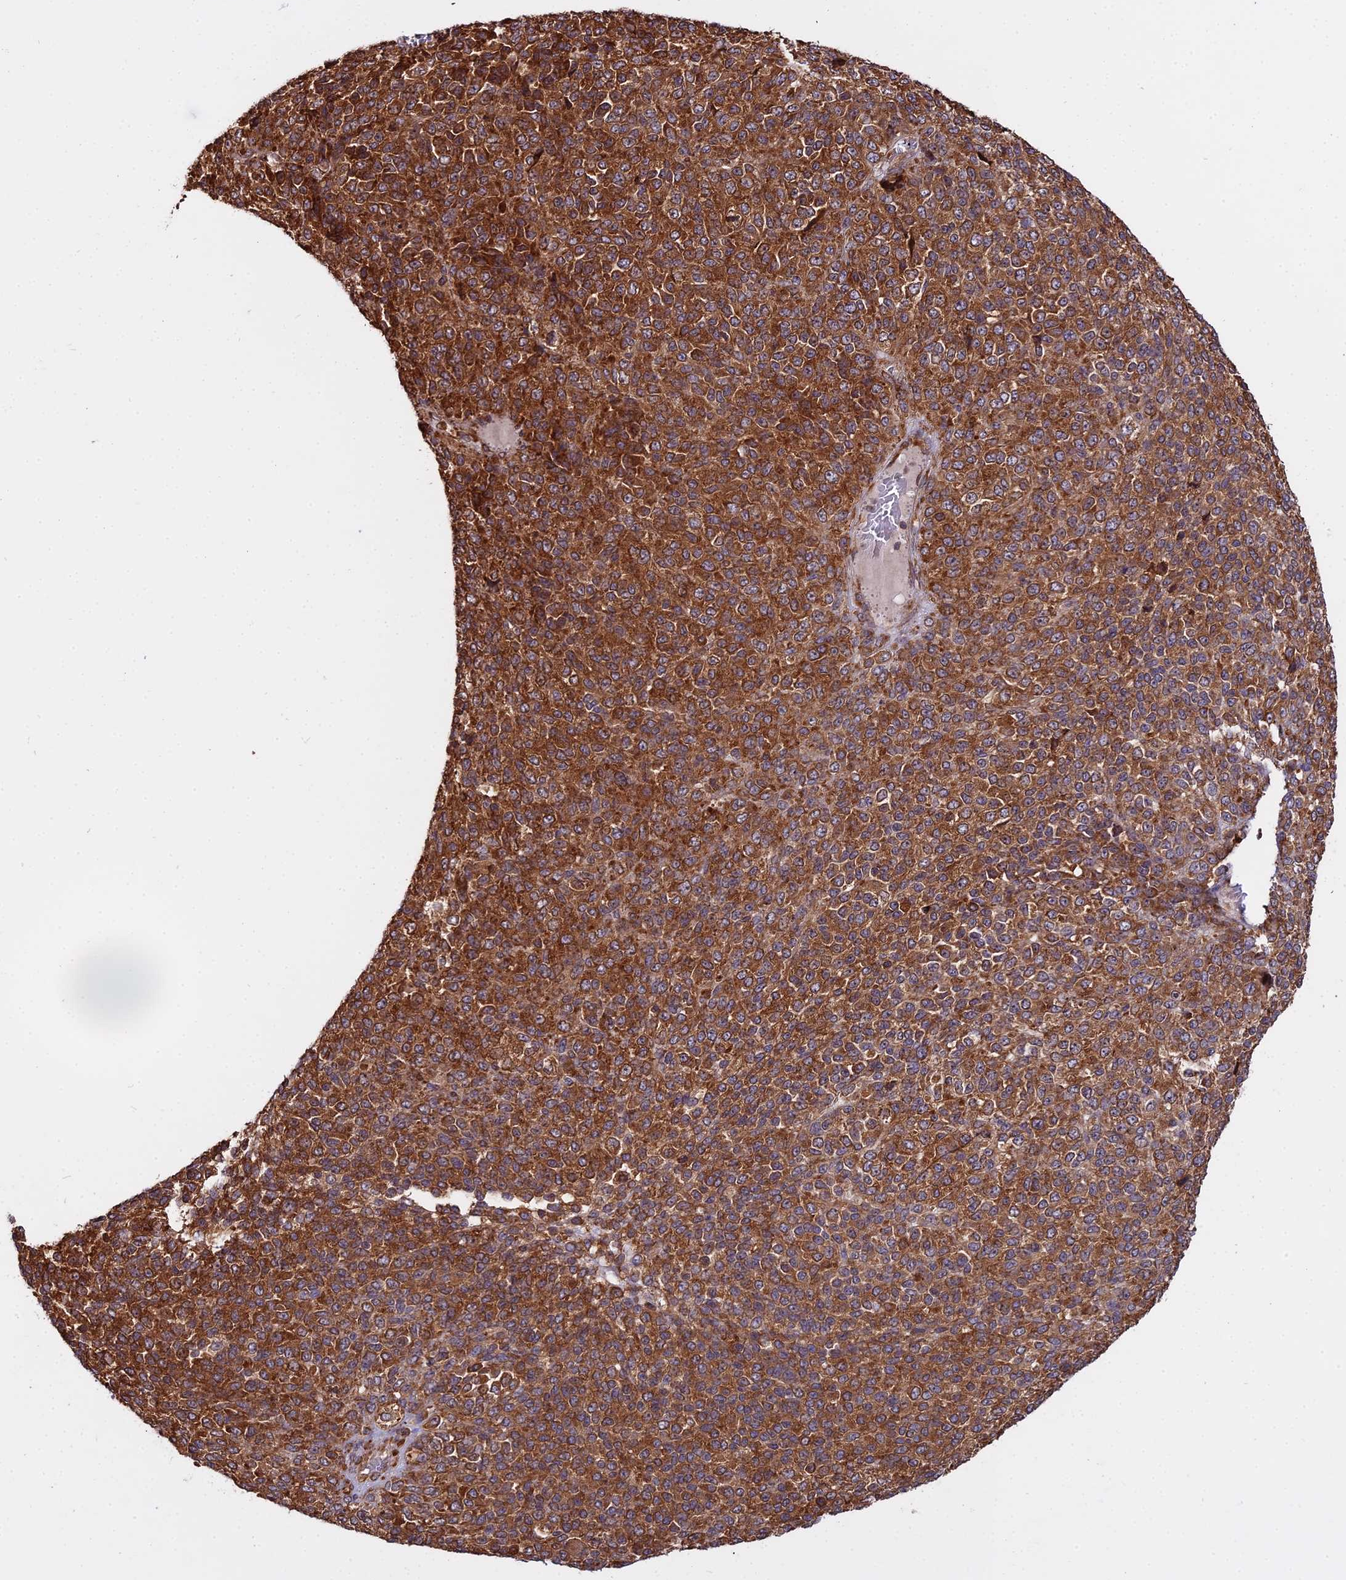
{"staining": {"intensity": "strong", "quantity": ">75%", "location": "cytoplasmic/membranous"}, "tissue": "melanoma", "cell_type": "Tumor cells", "image_type": "cancer", "snomed": [{"axis": "morphology", "description": "Malignant melanoma, Metastatic site"}, {"axis": "topography", "description": "Brain"}], "caption": "There is high levels of strong cytoplasmic/membranous expression in tumor cells of melanoma, as demonstrated by immunohistochemical staining (brown color).", "gene": "RPL26", "patient": {"sex": "female", "age": 56}}